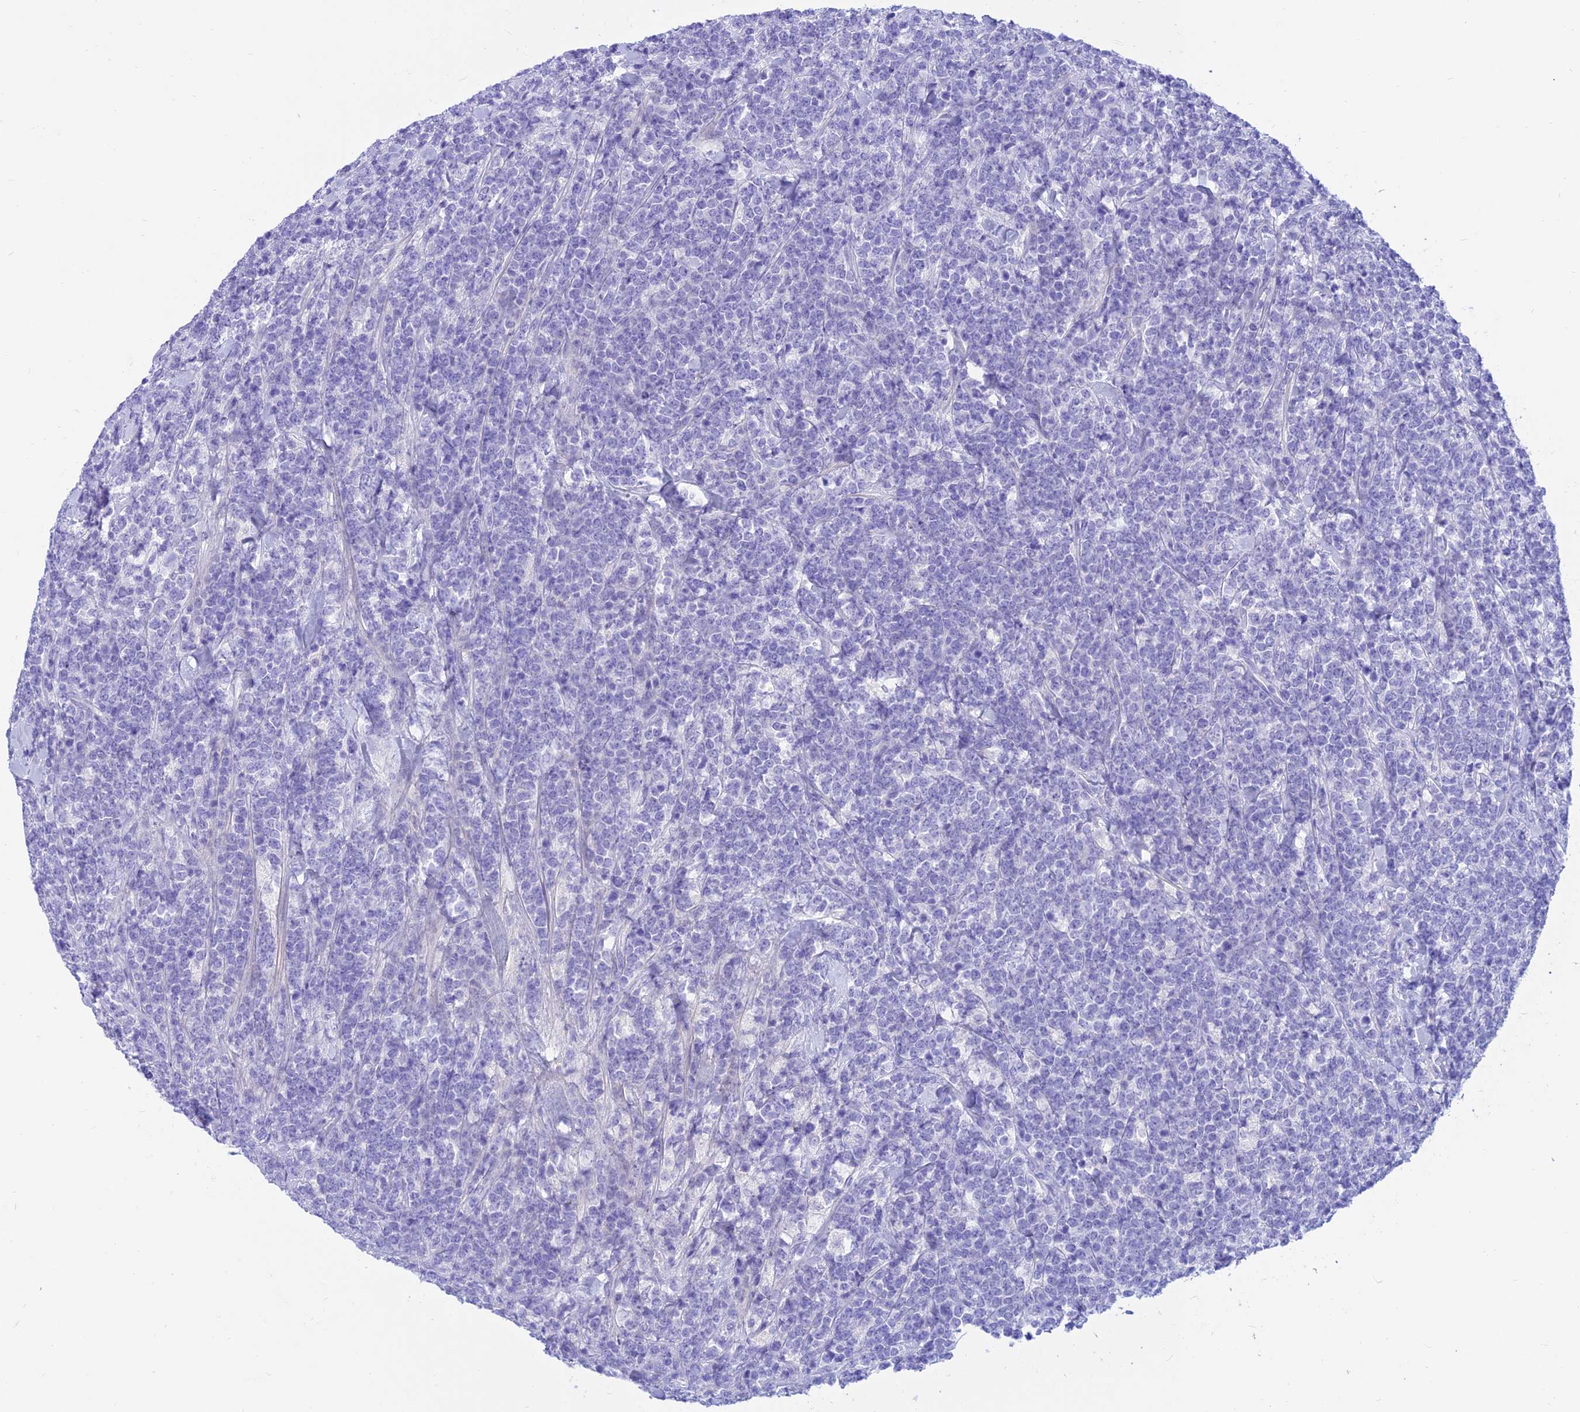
{"staining": {"intensity": "negative", "quantity": "none", "location": "none"}, "tissue": "lymphoma", "cell_type": "Tumor cells", "image_type": "cancer", "snomed": [{"axis": "morphology", "description": "Malignant lymphoma, non-Hodgkin's type, High grade"}, {"axis": "topography", "description": "Small intestine"}], "caption": "The immunohistochemistry (IHC) histopathology image has no significant expression in tumor cells of high-grade malignant lymphoma, non-Hodgkin's type tissue.", "gene": "PRNP", "patient": {"sex": "male", "age": 8}}